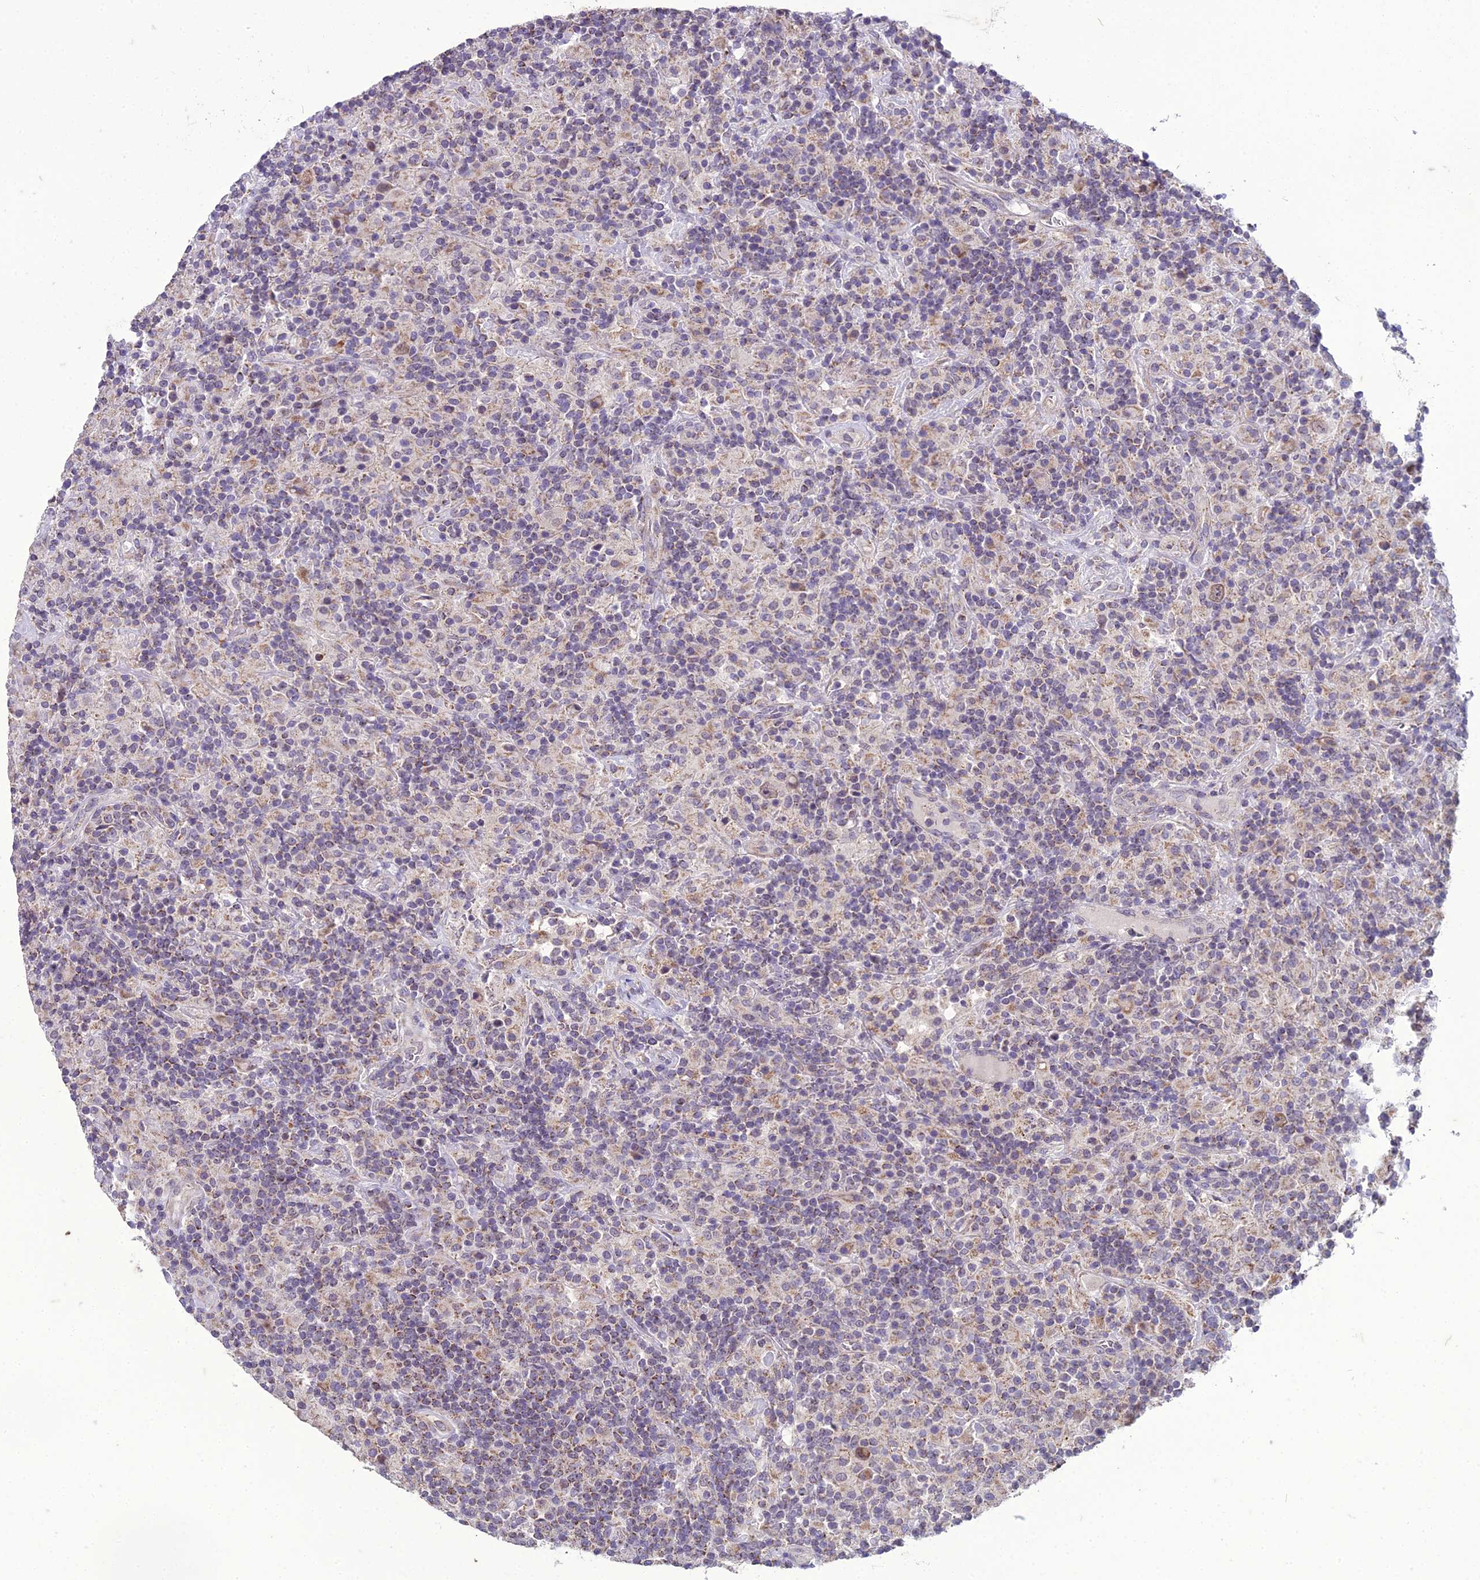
{"staining": {"intensity": "weak", "quantity": "25%-75%", "location": "cytoplasmic/membranous"}, "tissue": "lymphoma", "cell_type": "Tumor cells", "image_type": "cancer", "snomed": [{"axis": "morphology", "description": "Hodgkin's disease, NOS"}, {"axis": "topography", "description": "Lymph node"}], "caption": "Human lymphoma stained with a protein marker displays weak staining in tumor cells.", "gene": "DUS2", "patient": {"sex": "male", "age": 70}}